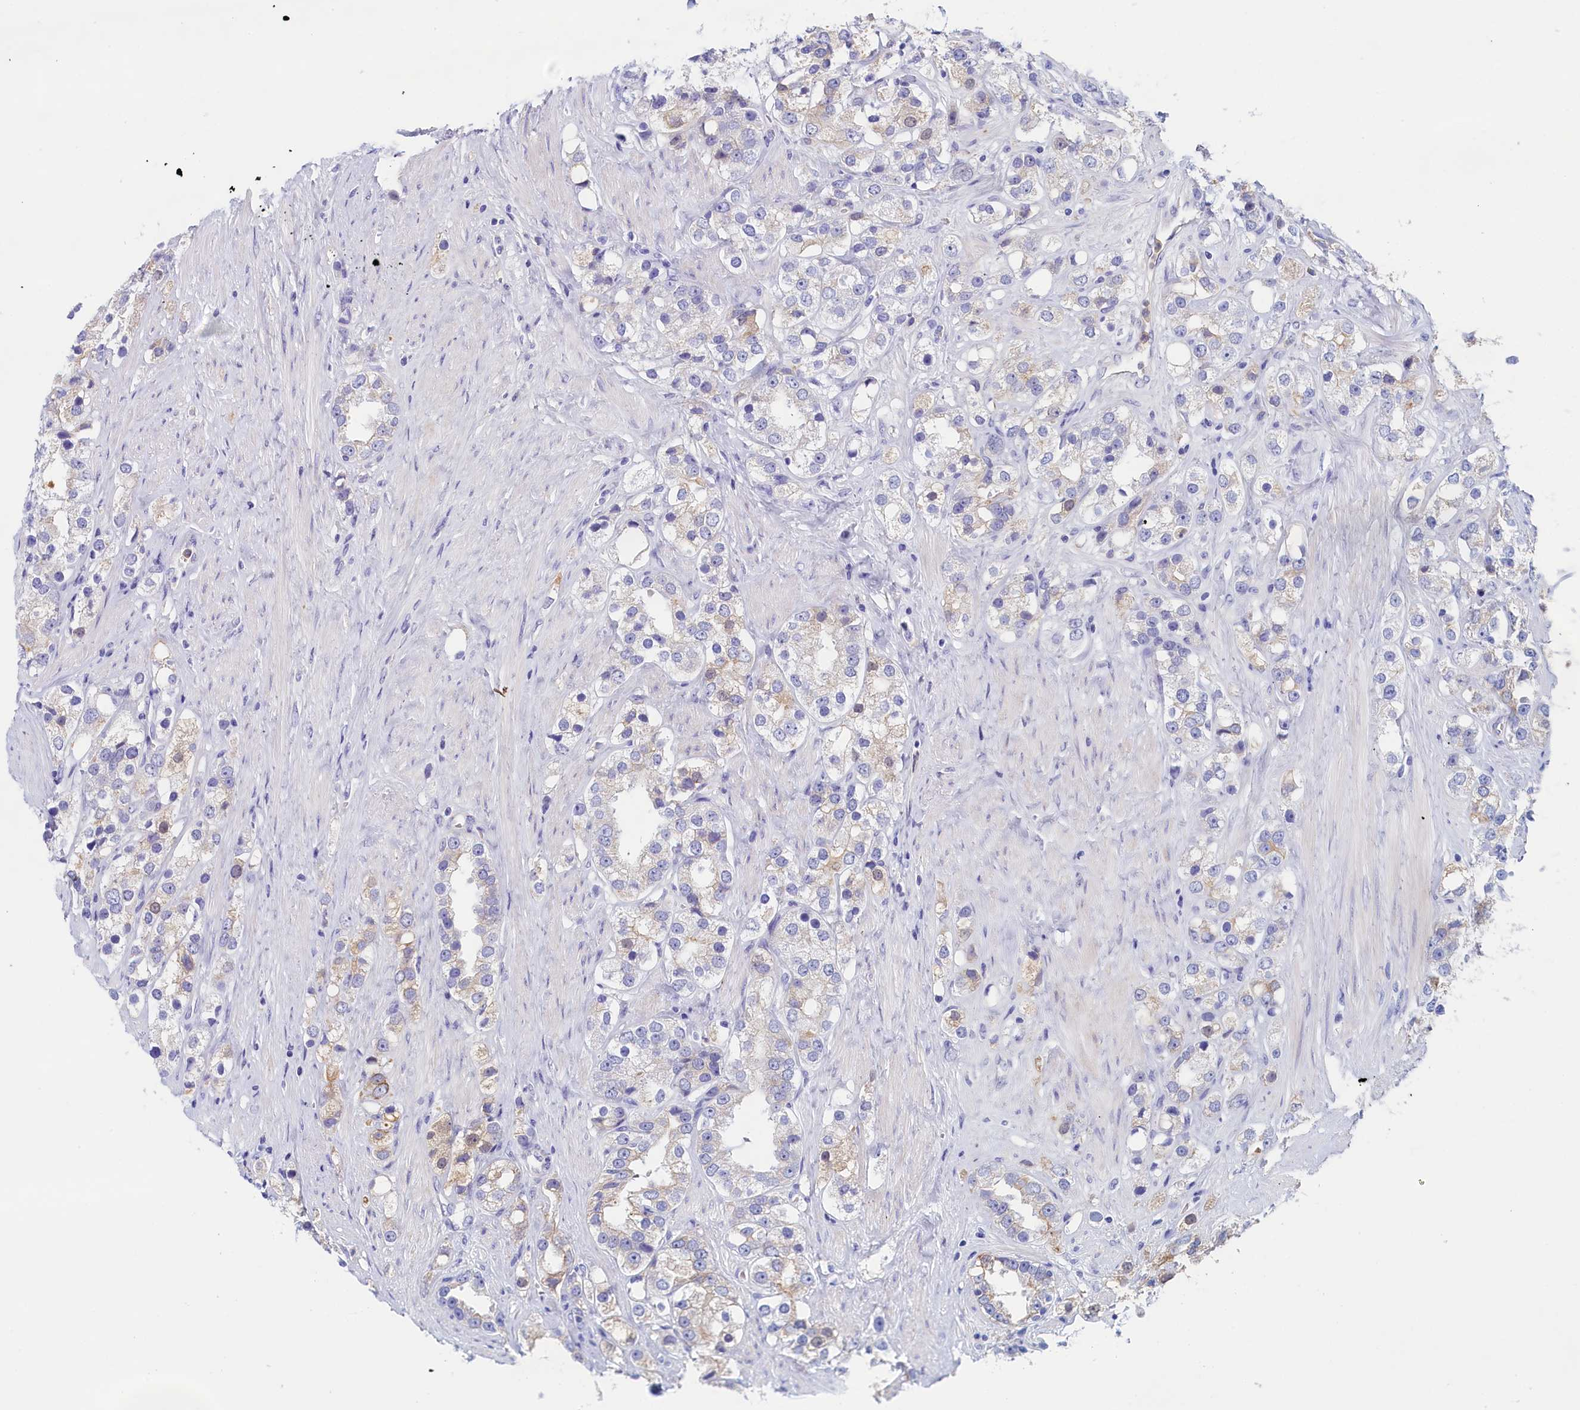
{"staining": {"intensity": "weak", "quantity": "<25%", "location": "cytoplasmic/membranous"}, "tissue": "prostate cancer", "cell_type": "Tumor cells", "image_type": "cancer", "snomed": [{"axis": "morphology", "description": "Adenocarcinoma, NOS"}, {"axis": "topography", "description": "Prostate"}], "caption": "Micrograph shows no significant protein expression in tumor cells of prostate cancer.", "gene": "GUCA1C", "patient": {"sex": "male", "age": 79}}